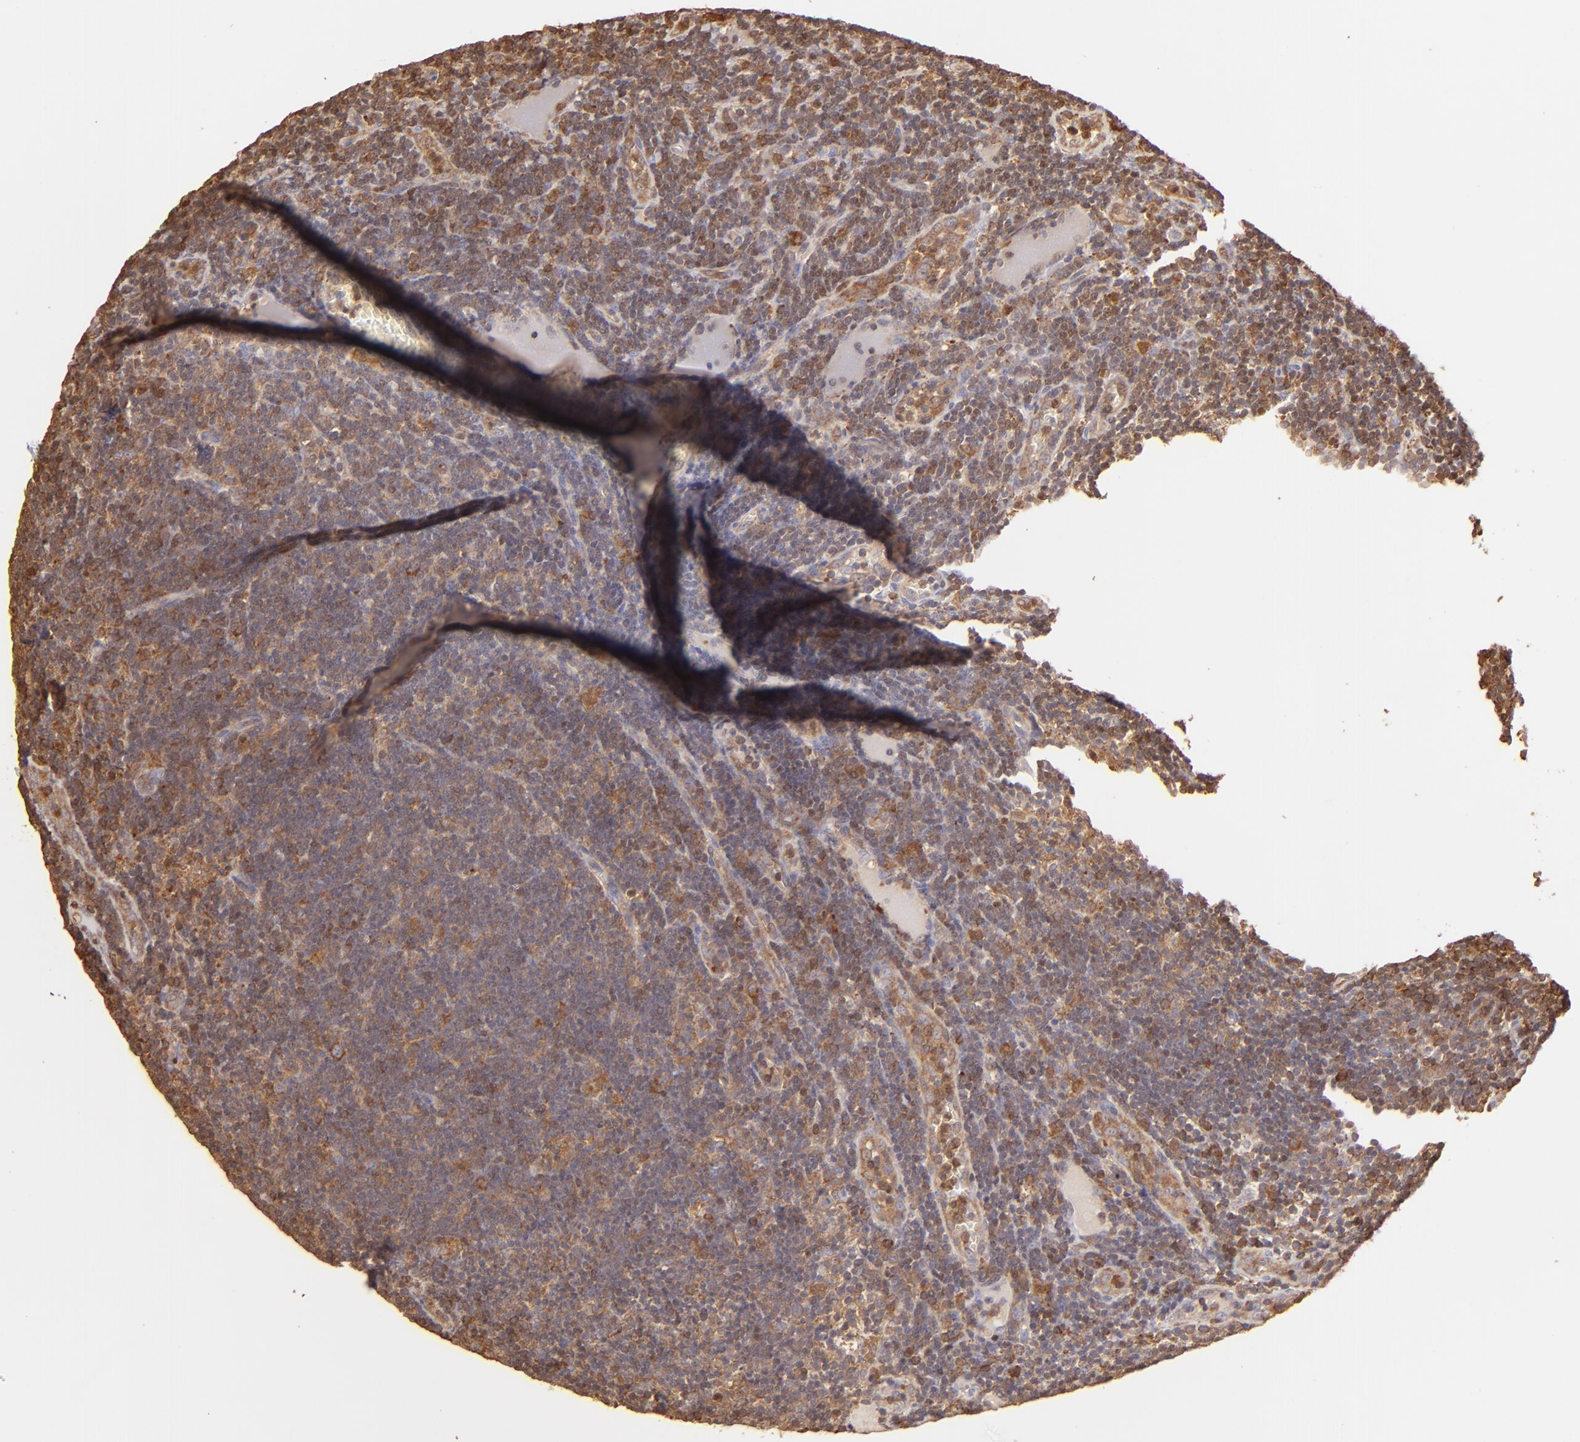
{"staining": {"intensity": "strong", "quantity": ">75%", "location": "cytoplasmic/membranous"}, "tissue": "lymph node", "cell_type": "Germinal center cells", "image_type": "normal", "snomed": [{"axis": "morphology", "description": "Normal tissue, NOS"}, {"axis": "morphology", "description": "Inflammation, NOS"}, {"axis": "topography", "description": "Lymph node"}, {"axis": "topography", "description": "Salivary gland"}], "caption": "Protein staining of normal lymph node shows strong cytoplasmic/membranous positivity in approximately >75% of germinal center cells.", "gene": "BTK", "patient": {"sex": "male", "age": 3}}